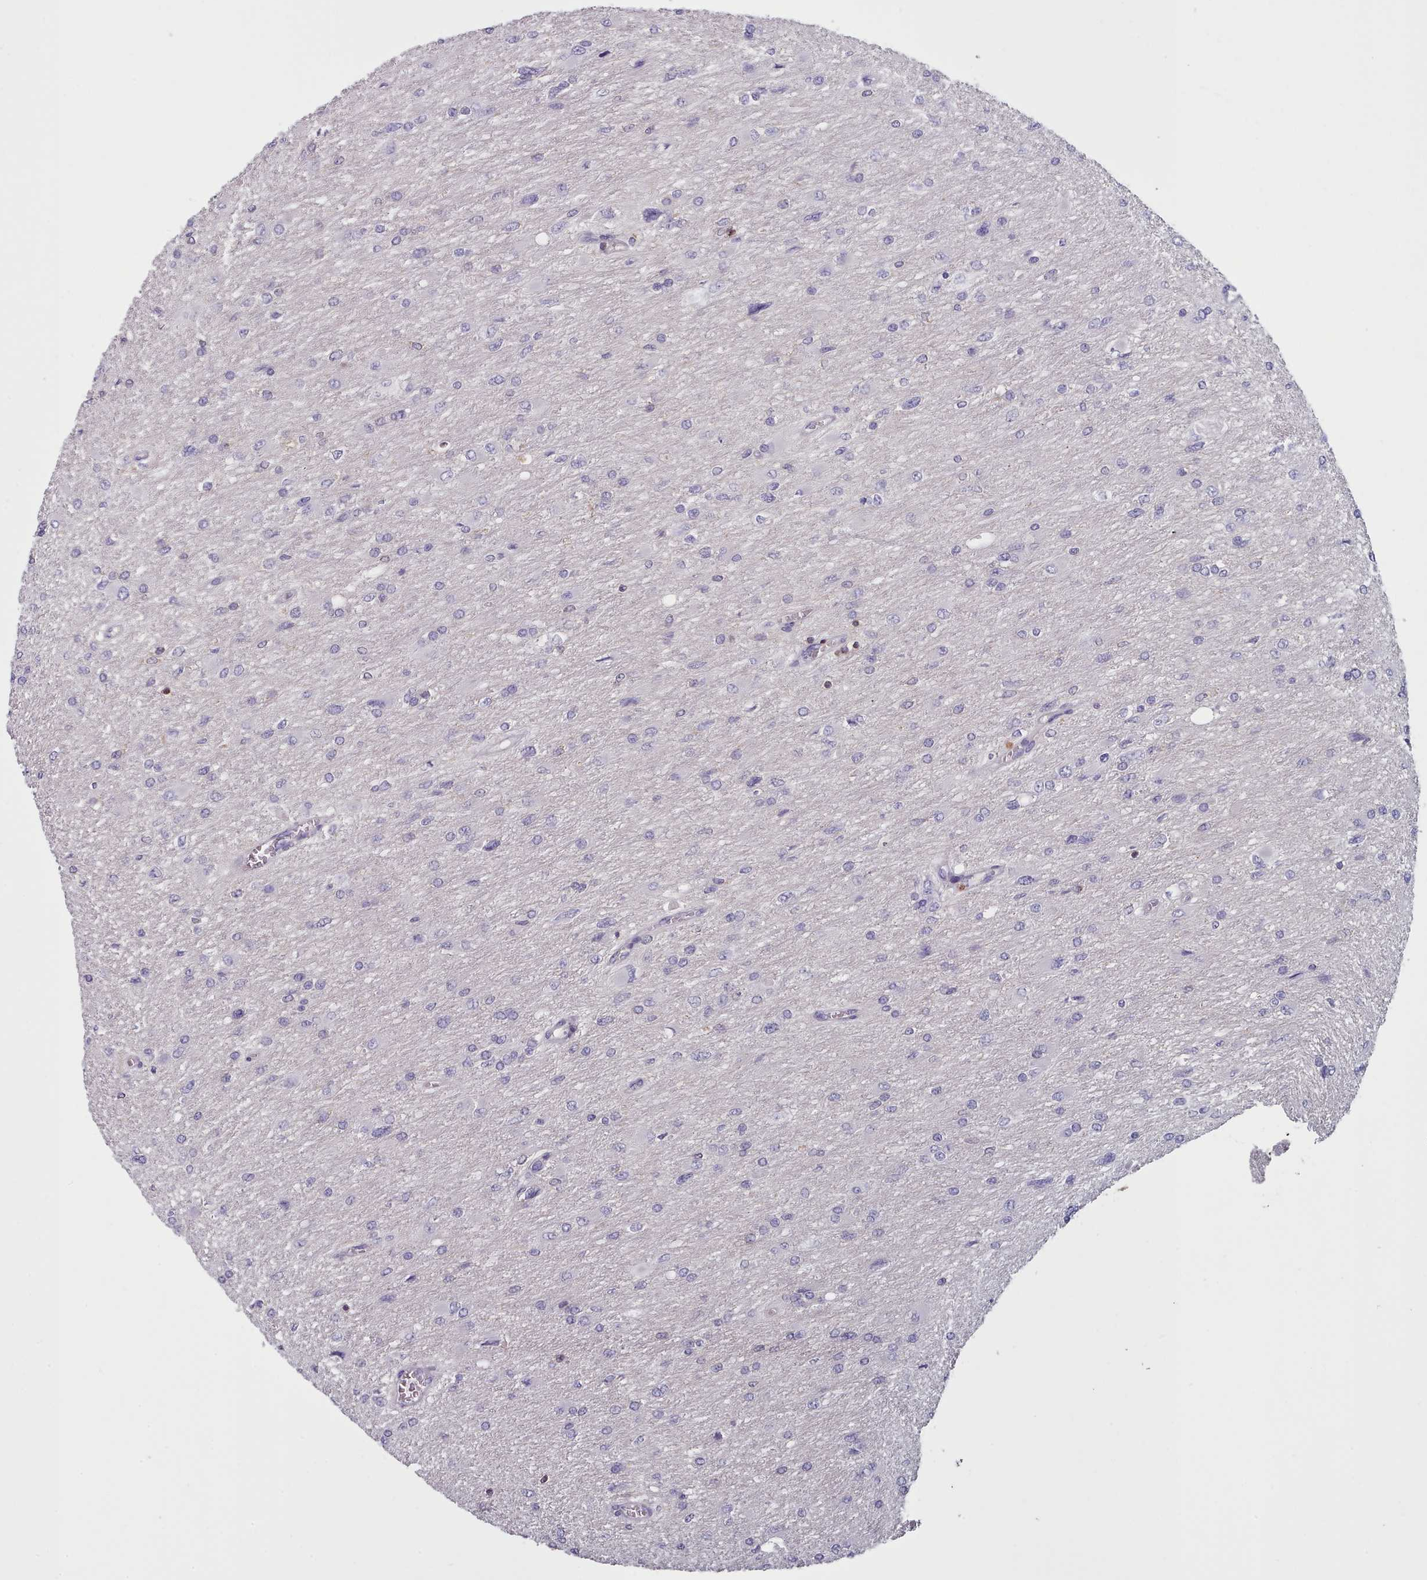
{"staining": {"intensity": "negative", "quantity": "none", "location": "none"}, "tissue": "glioma", "cell_type": "Tumor cells", "image_type": "cancer", "snomed": [{"axis": "morphology", "description": "Glioma, malignant, High grade"}, {"axis": "topography", "description": "Cerebral cortex"}], "caption": "Immunohistochemistry (IHC) image of malignant glioma (high-grade) stained for a protein (brown), which shows no positivity in tumor cells.", "gene": "RAC2", "patient": {"sex": "female", "age": 36}}